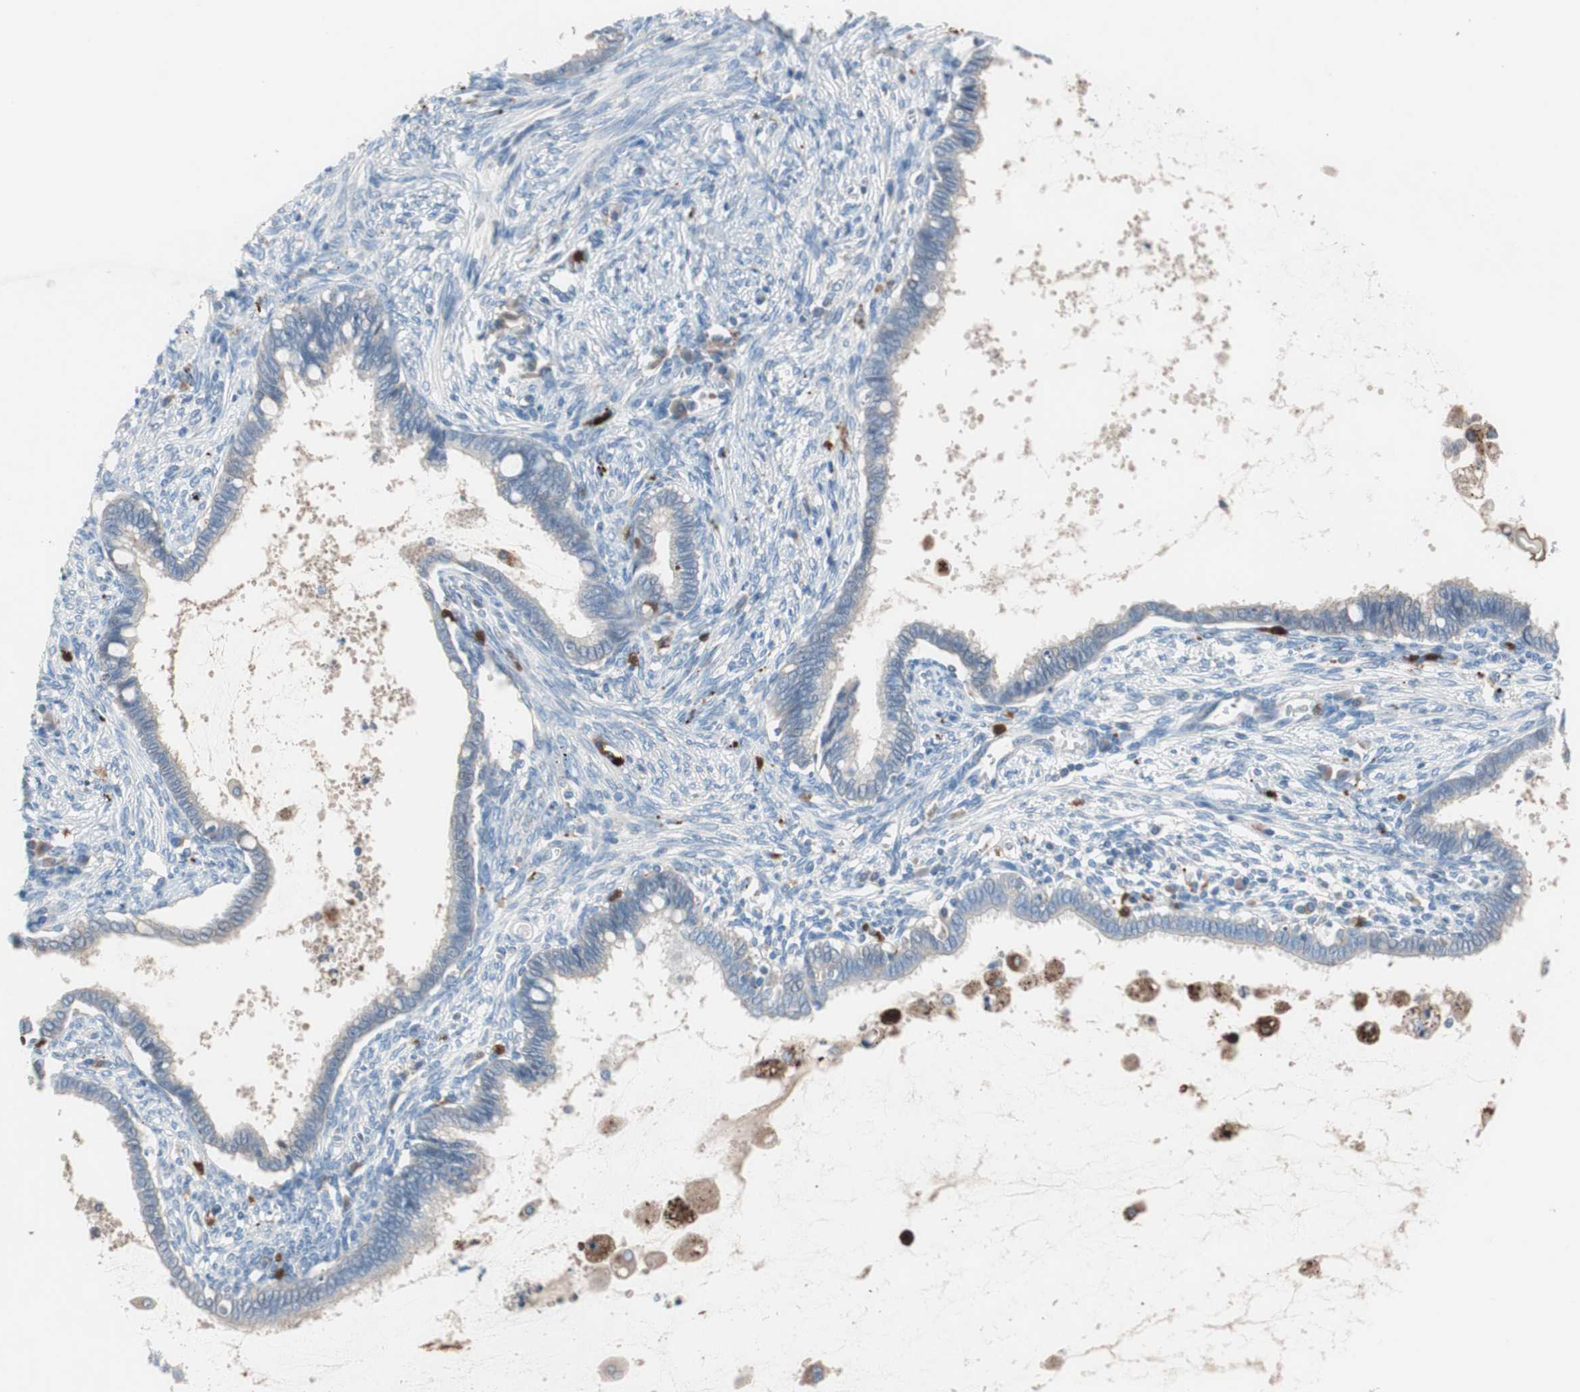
{"staining": {"intensity": "weak", "quantity": "<25%", "location": "cytoplasmic/membranous"}, "tissue": "cervical cancer", "cell_type": "Tumor cells", "image_type": "cancer", "snomed": [{"axis": "morphology", "description": "Adenocarcinoma, NOS"}, {"axis": "topography", "description": "Cervix"}], "caption": "Immunohistochemistry photomicrograph of human cervical adenocarcinoma stained for a protein (brown), which exhibits no expression in tumor cells. (Brightfield microscopy of DAB (3,3'-diaminobenzidine) immunohistochemistry at high magnification).", "gene": "CLEC4D", "patient": {"sex": "female", "age": 44}}